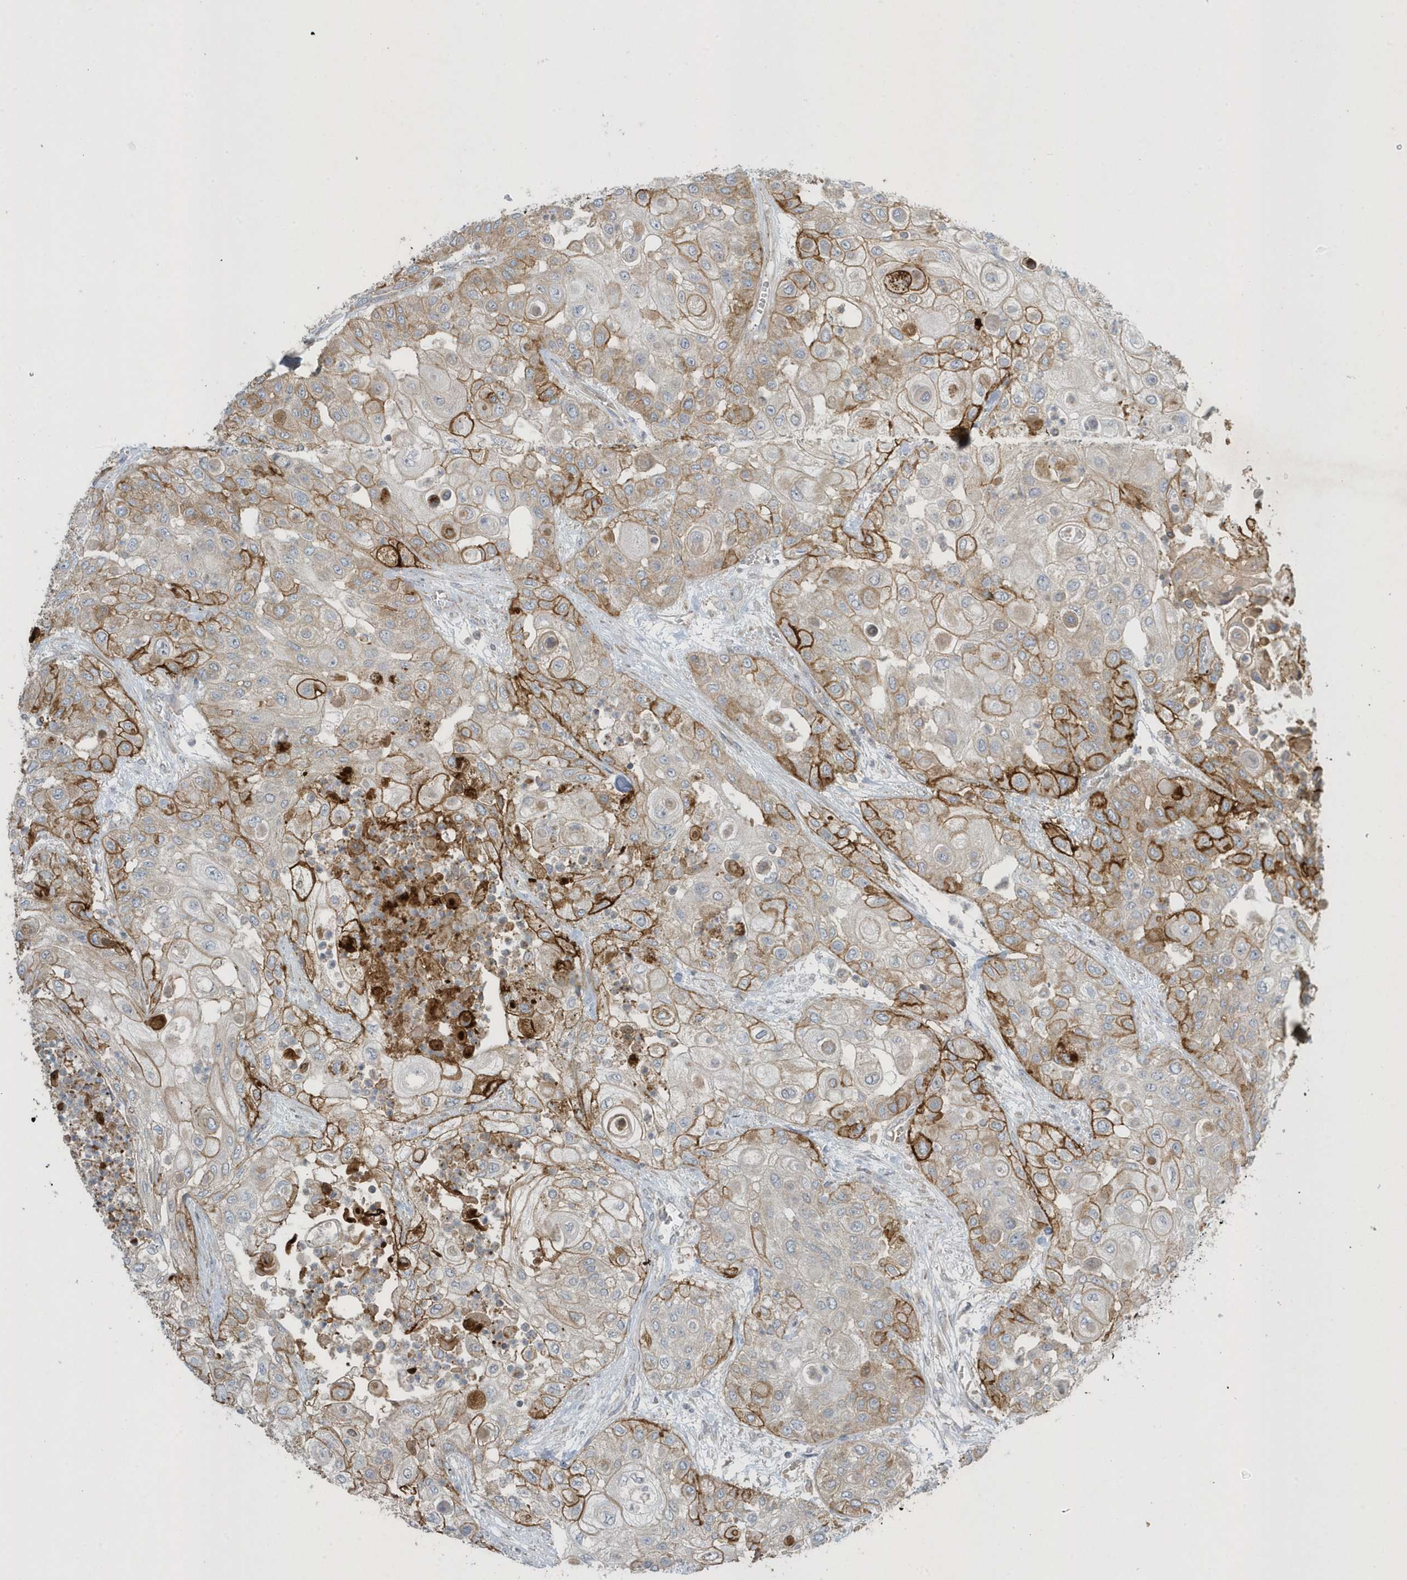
{"staining": {"intensity": "moderate", "quantity": "25%-75%", "location": "cytoplasmic/membranous"}, "tissue": "urothelial cancer", "cell_type": "Tumor cells", "image_type": "cancer", "snomed": [{"axis": "morphology", "description": "Urothelial carcinoma, High grade"}, {"axis": "topography", "description": "Urinary bladder"}], "caption": "Moderate cytoplasmic/membranous expression for a protein is present in approximately 25%-75% of tumor cells of high-grade urothelial carcinoma using immunohistochemistry (IHC).", "gene": "SLC38A2", "patient": {"sex": "female", "age": 79}}